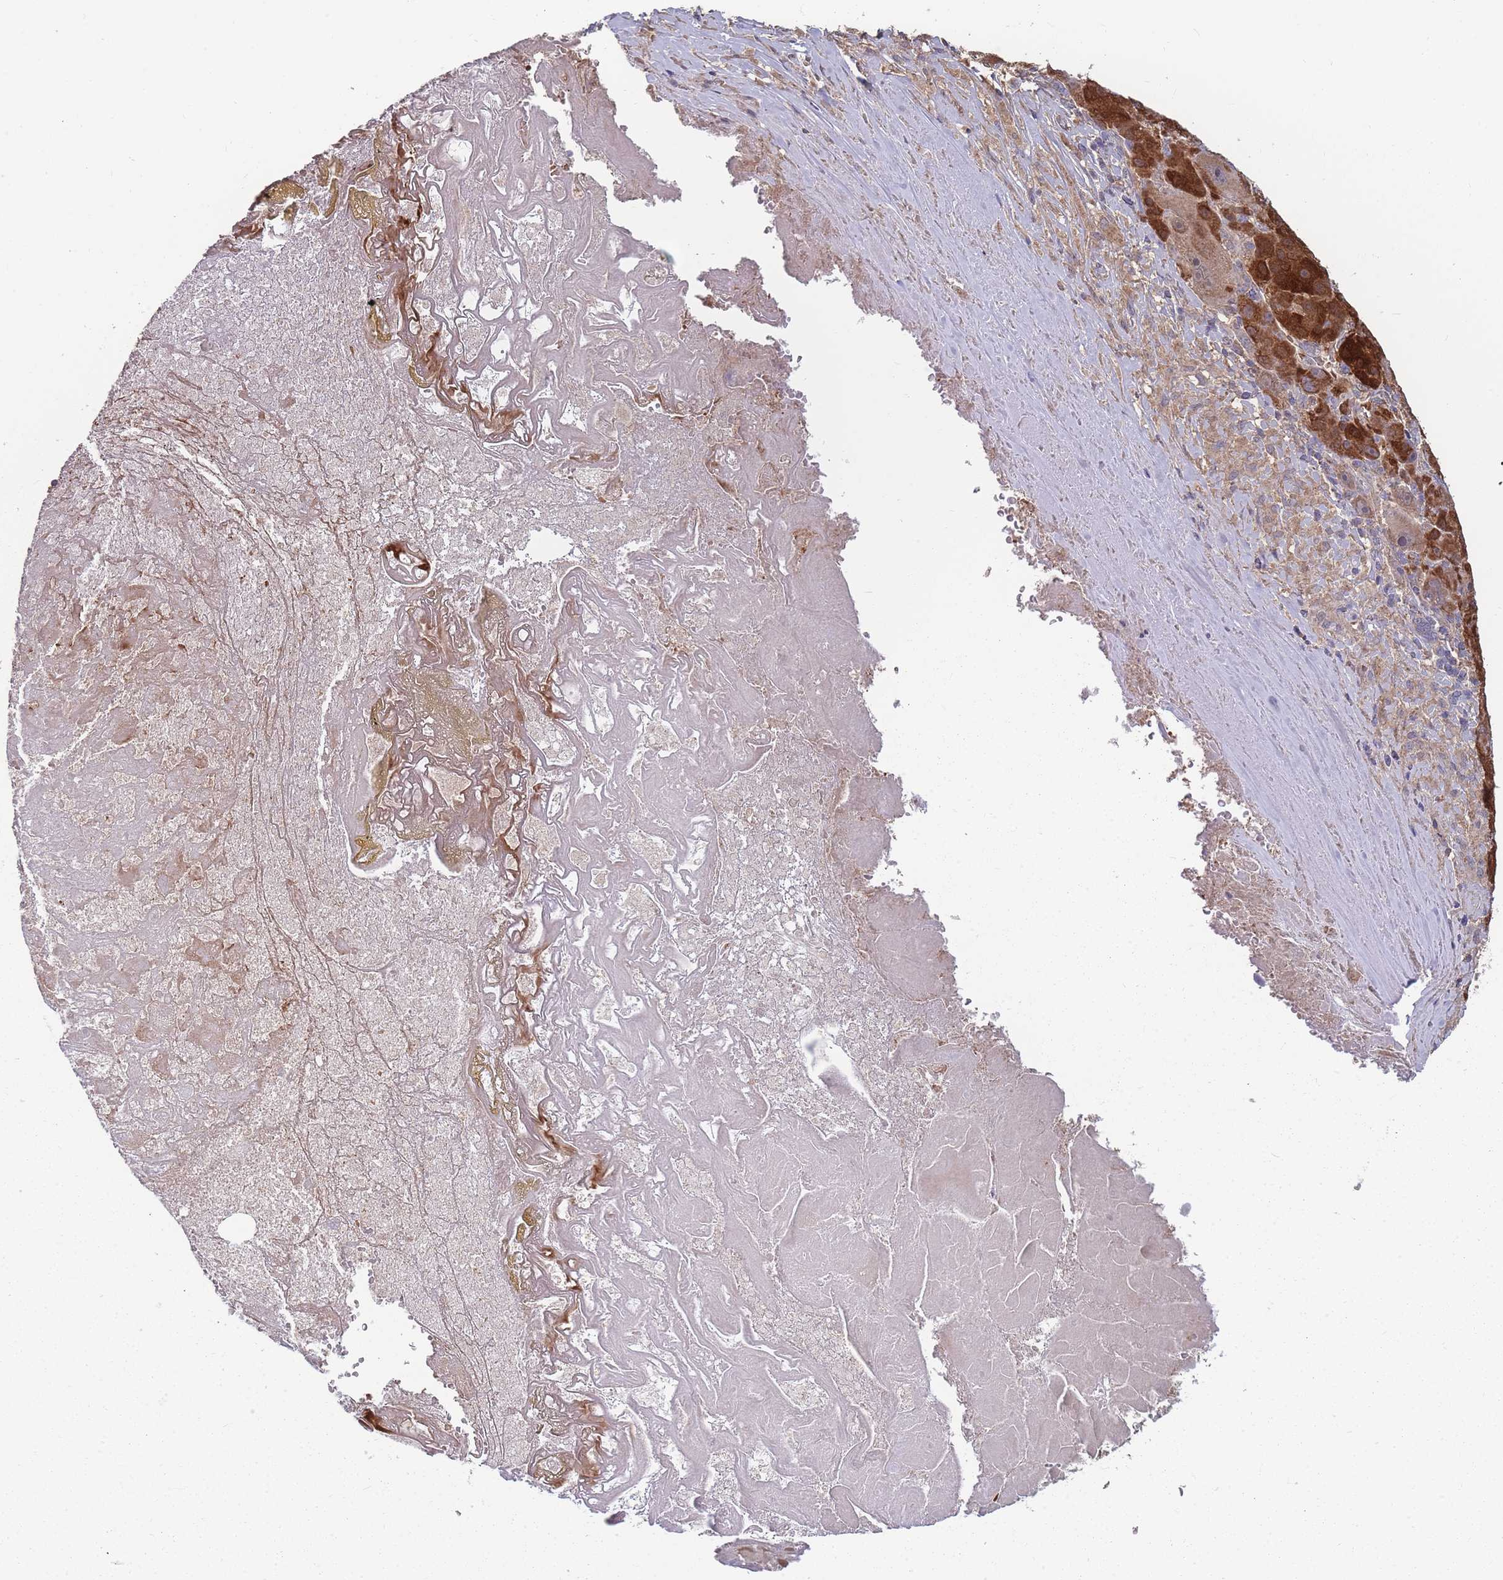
{"staining": {"intensity": "strong", "quantity": ">75%", "location": "cytoplasmic/membranous"}, "tissue": "liver cancer", "cell_type": "Tumor cells", "image_type": "cancer", "snomed": [{"axis": "morphology", "description": "Carcinoma, Hepatocellular, NOS"}, {"axis": "topography", "description": "Liver"}], "caption": "Liver hepatocellular carcinoma stained with immunohistochemistry (IHC) reveals strong cytoplasmic/membranous positivity in about >75% of tumor cells.", "gene": "SLC35B4", "patient": {"sex": "male", "age": 76}}